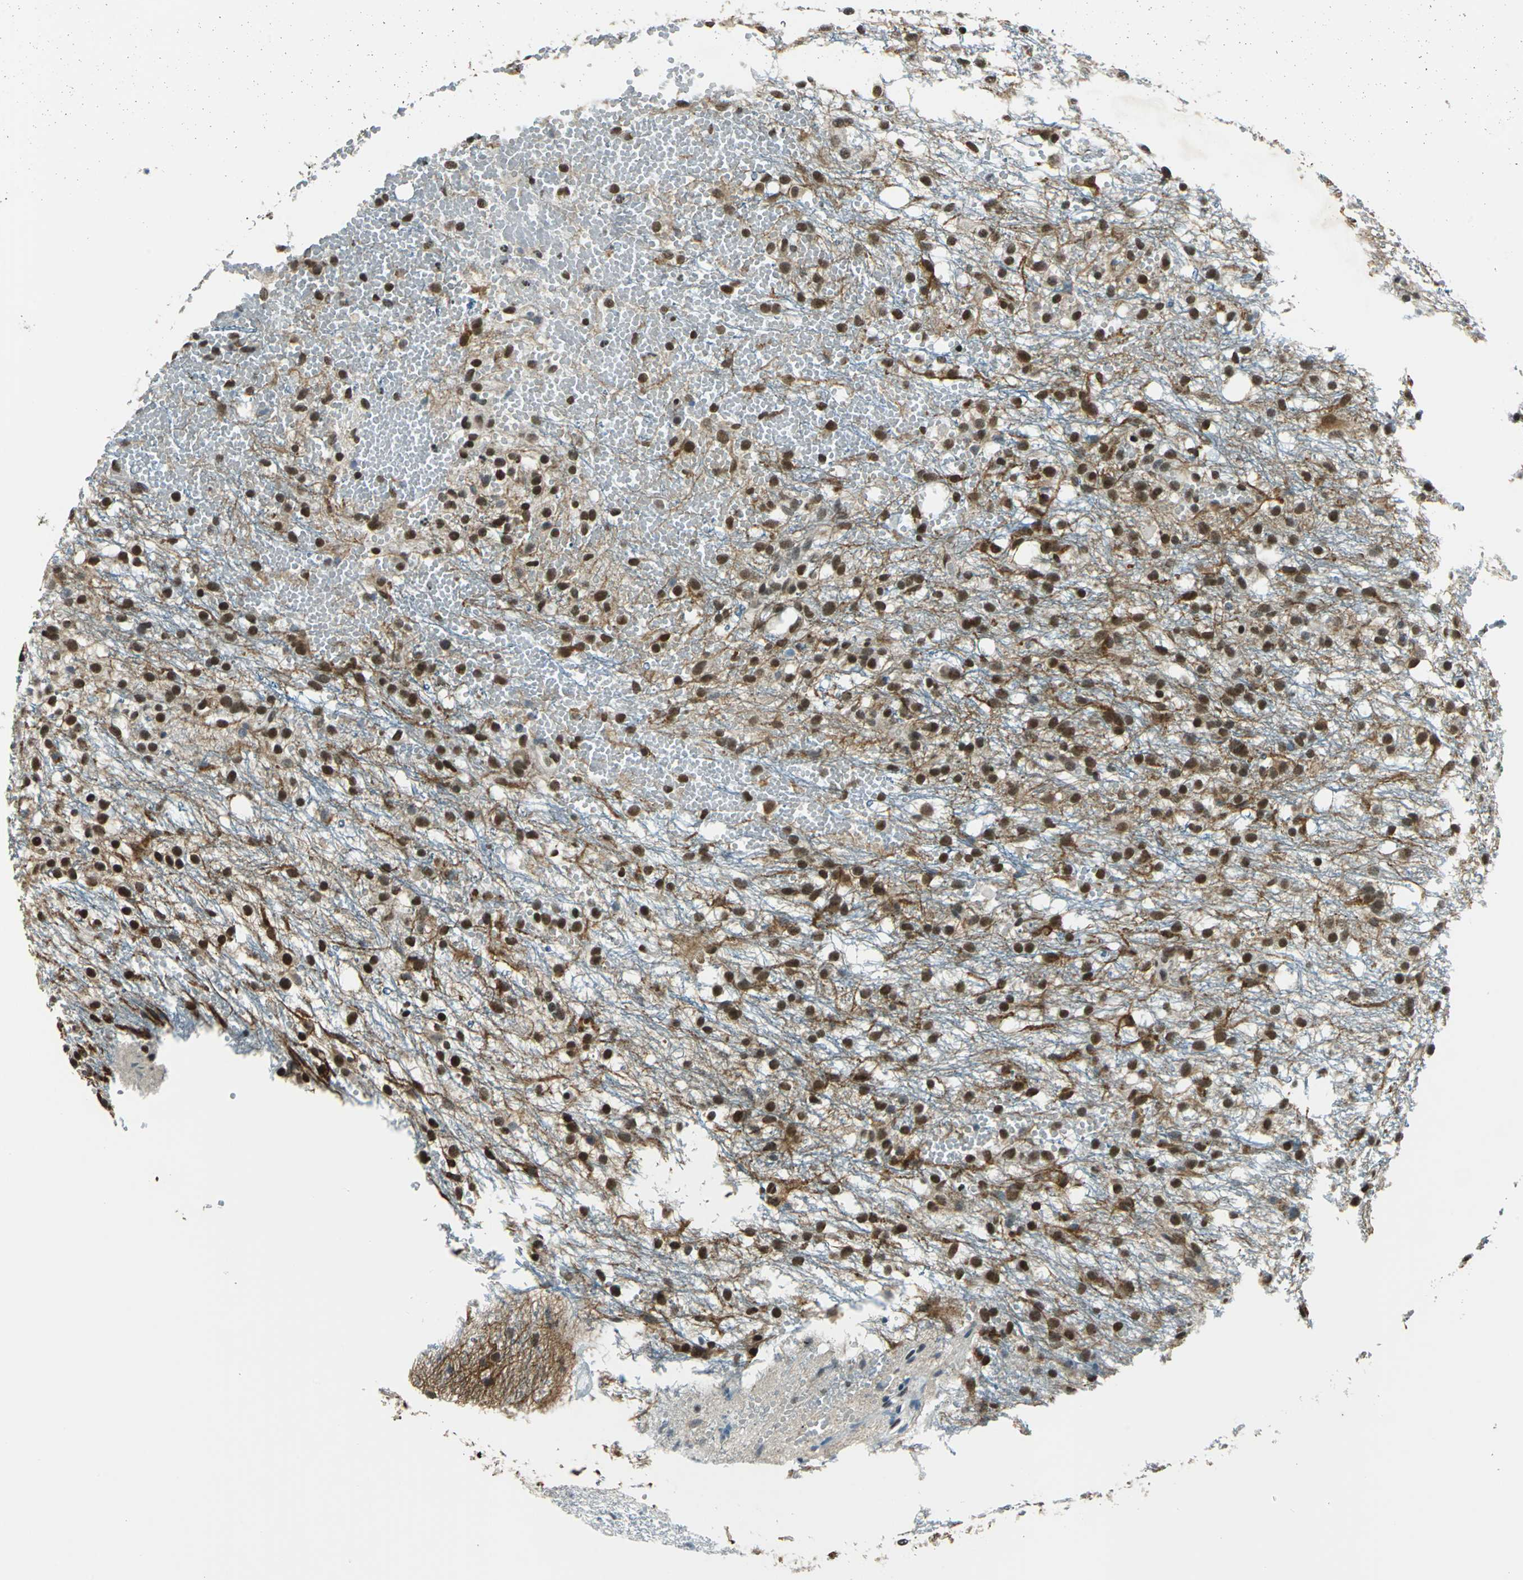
{"staining": {"intensity": "strong", "quantity": ">75%", "location": "nuclear"}, "tissue": "glioma", "cell_type": "Tumor cells", "image_type": "cancer", "snomed": [{"axis": "morphology", "description": "Glioma, malignant, High grade"}, {"axis": "topography", "description": "Brain"}], "caption": "This micrograph shows IHC staining of human malignant glioma (high-grade), with high strong nuclear expression in approximately >75% of tumor cells.", "gene": "RBM14", "patient": {"sex": "female", "age": 59}}